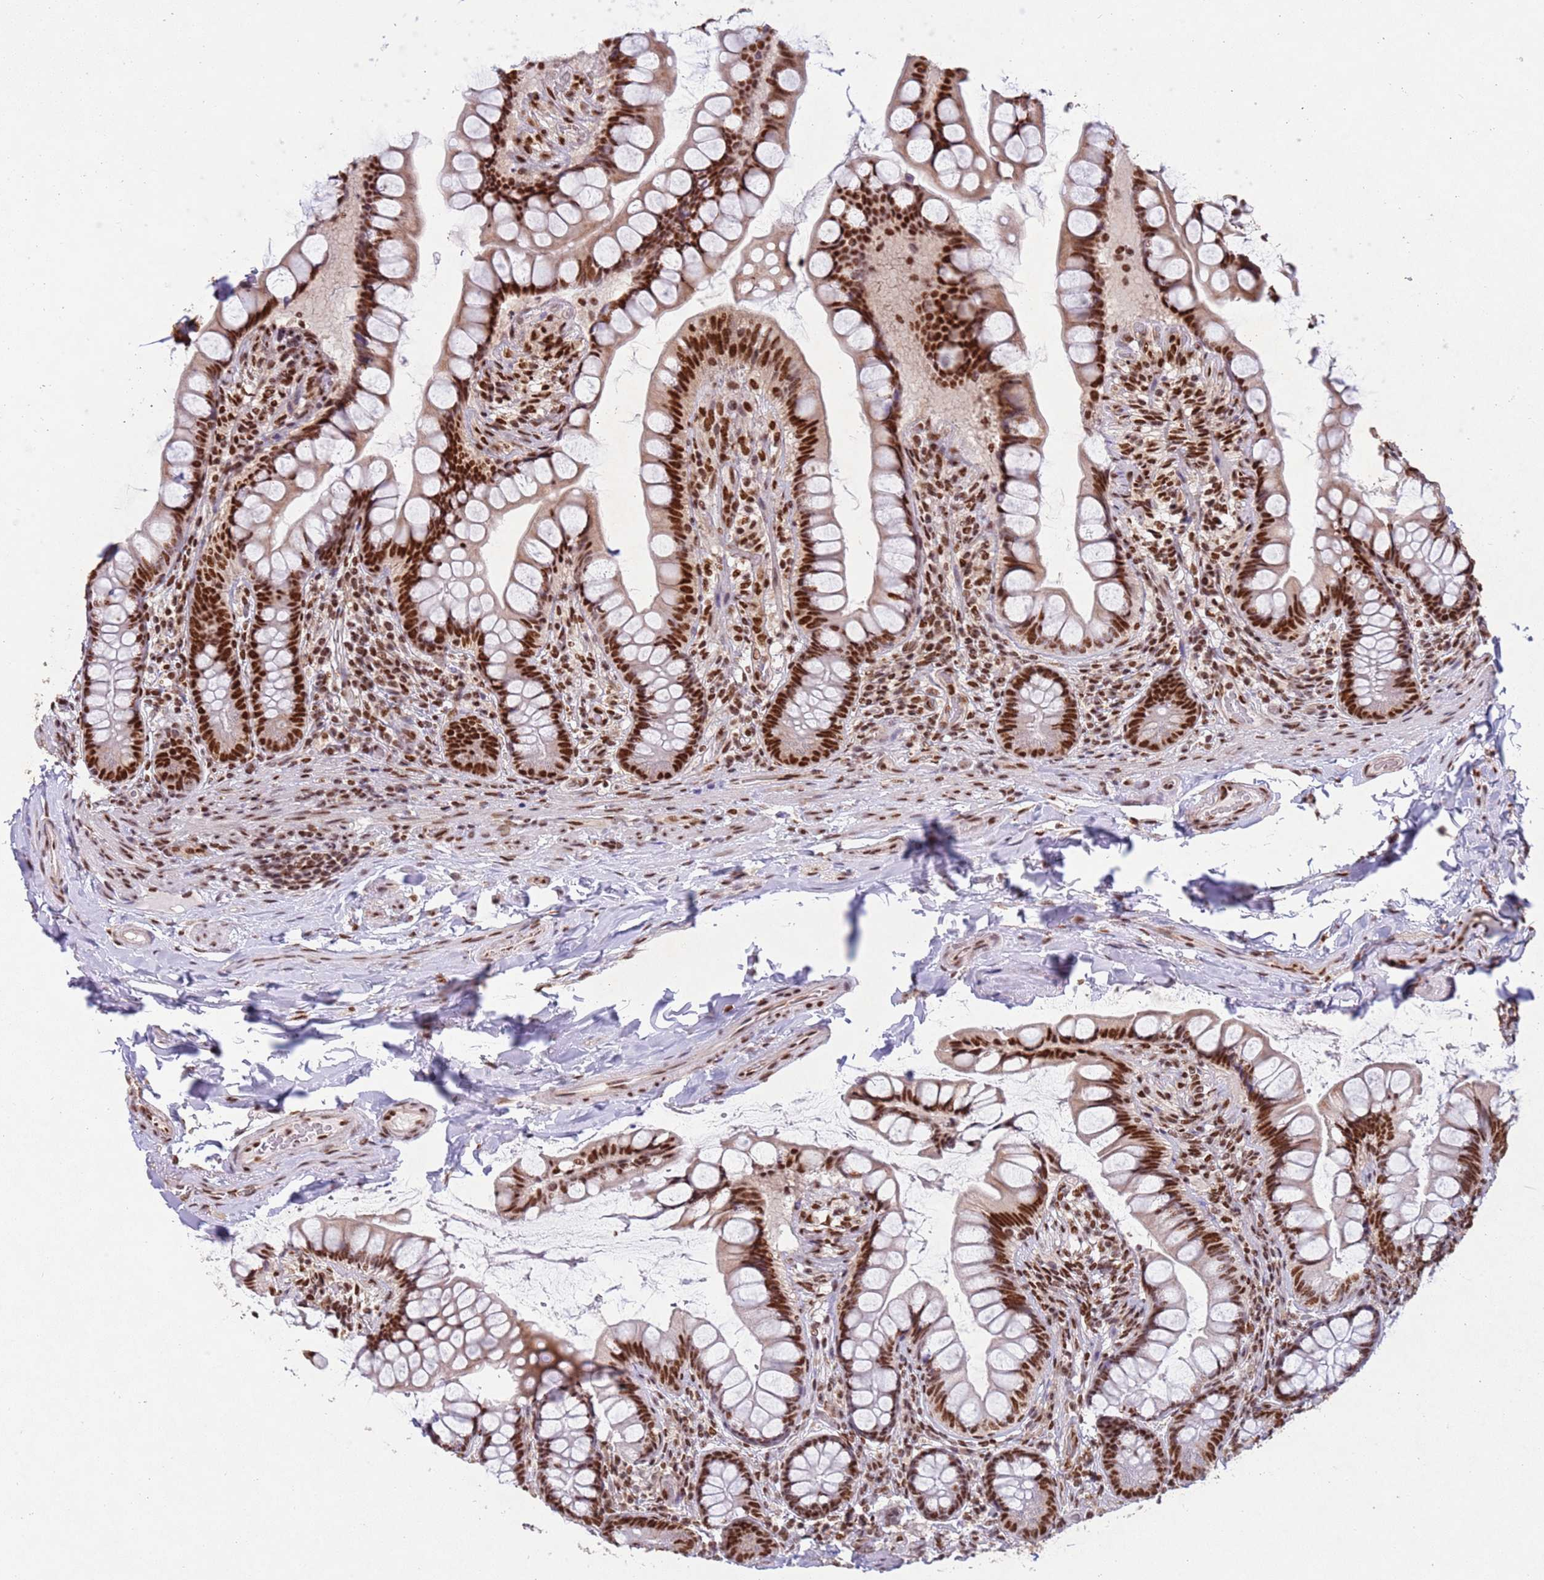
{"staining": {"intensity": "strong", "quantity": ">75%", "location": "nuclear"}, "tissue": "small intestine", "cell_type": "Glandular cells", "image_type": "normal", "snomed": [{"axis": "morphology", "description": "Normal tissue, NOS"}, {"axis": "topography", "description": "Small intestine"}], "caption": "An IHC photomicrograph of benign tissue is shown. Protein staining in brown labels strong nuclear positivity in small intestine within glandular cells.", "gene": "ESF1", "patient": {"sex": "male", "age": 70}}